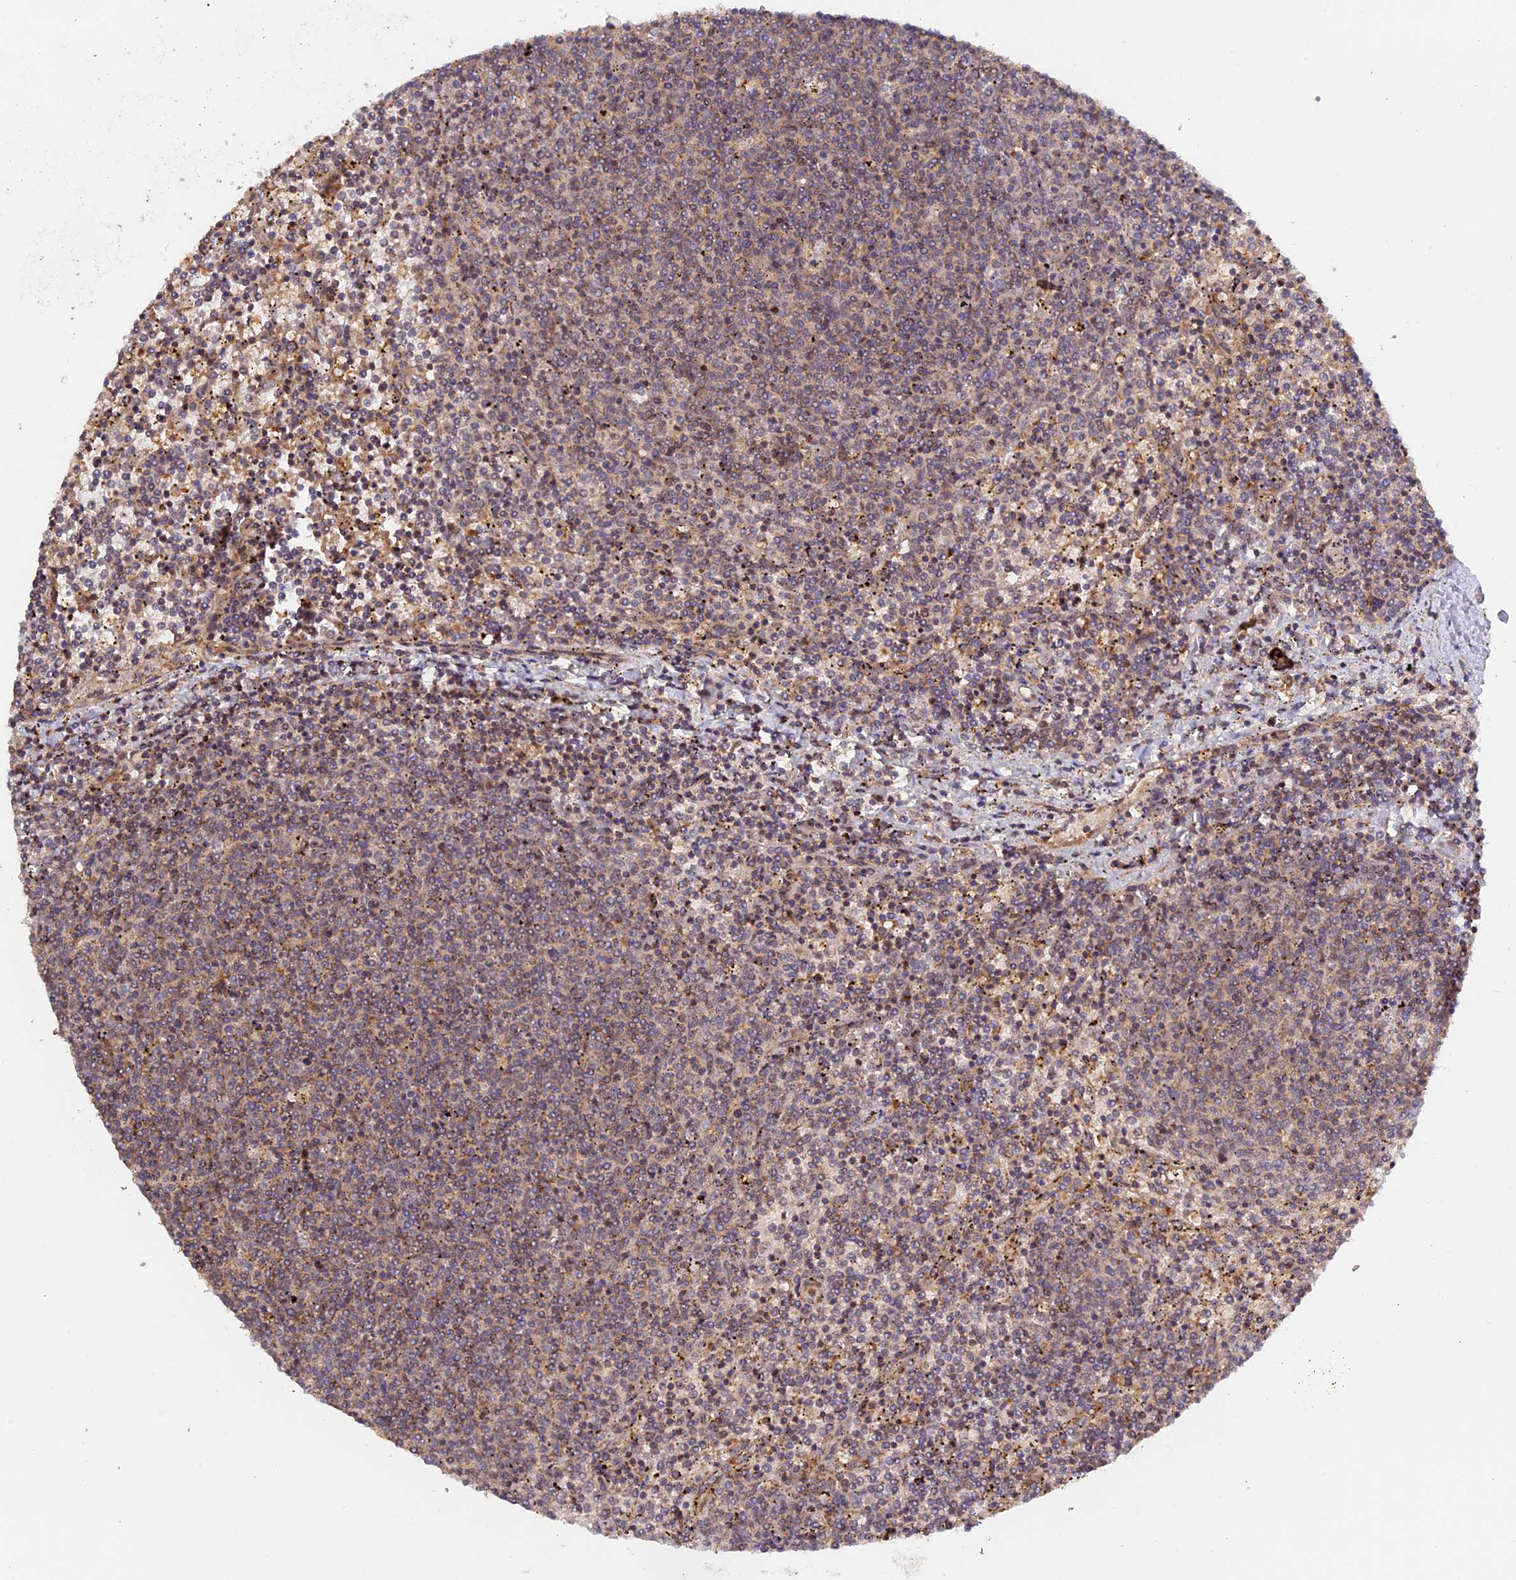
{"staining": {"intensity": "weak", "quantity": "25%-75%", "location": "cytoplasmic/membranous"}, "tissue": "lymphoma", "cell_type": "Tumor cells", "image_type": "cancer", "snomed": [{"axis": "morphology", "description": "Malignant lymphoma, non-Hodgkin's type, Low grade"}, {"axis": "topography", "description": "Spleen"}], "caption": "DAB (3,3'-diaminobenzidine) immunohistochemical staining of low-grade malignant lymphoma, non-Hodgkin's type exhibits weak cytoplasmic/membranous protein expression in approximately 25%-75% of tumor cells.", "gene": "FERMT1", "patient": {"sex": "female", "age": 50}}